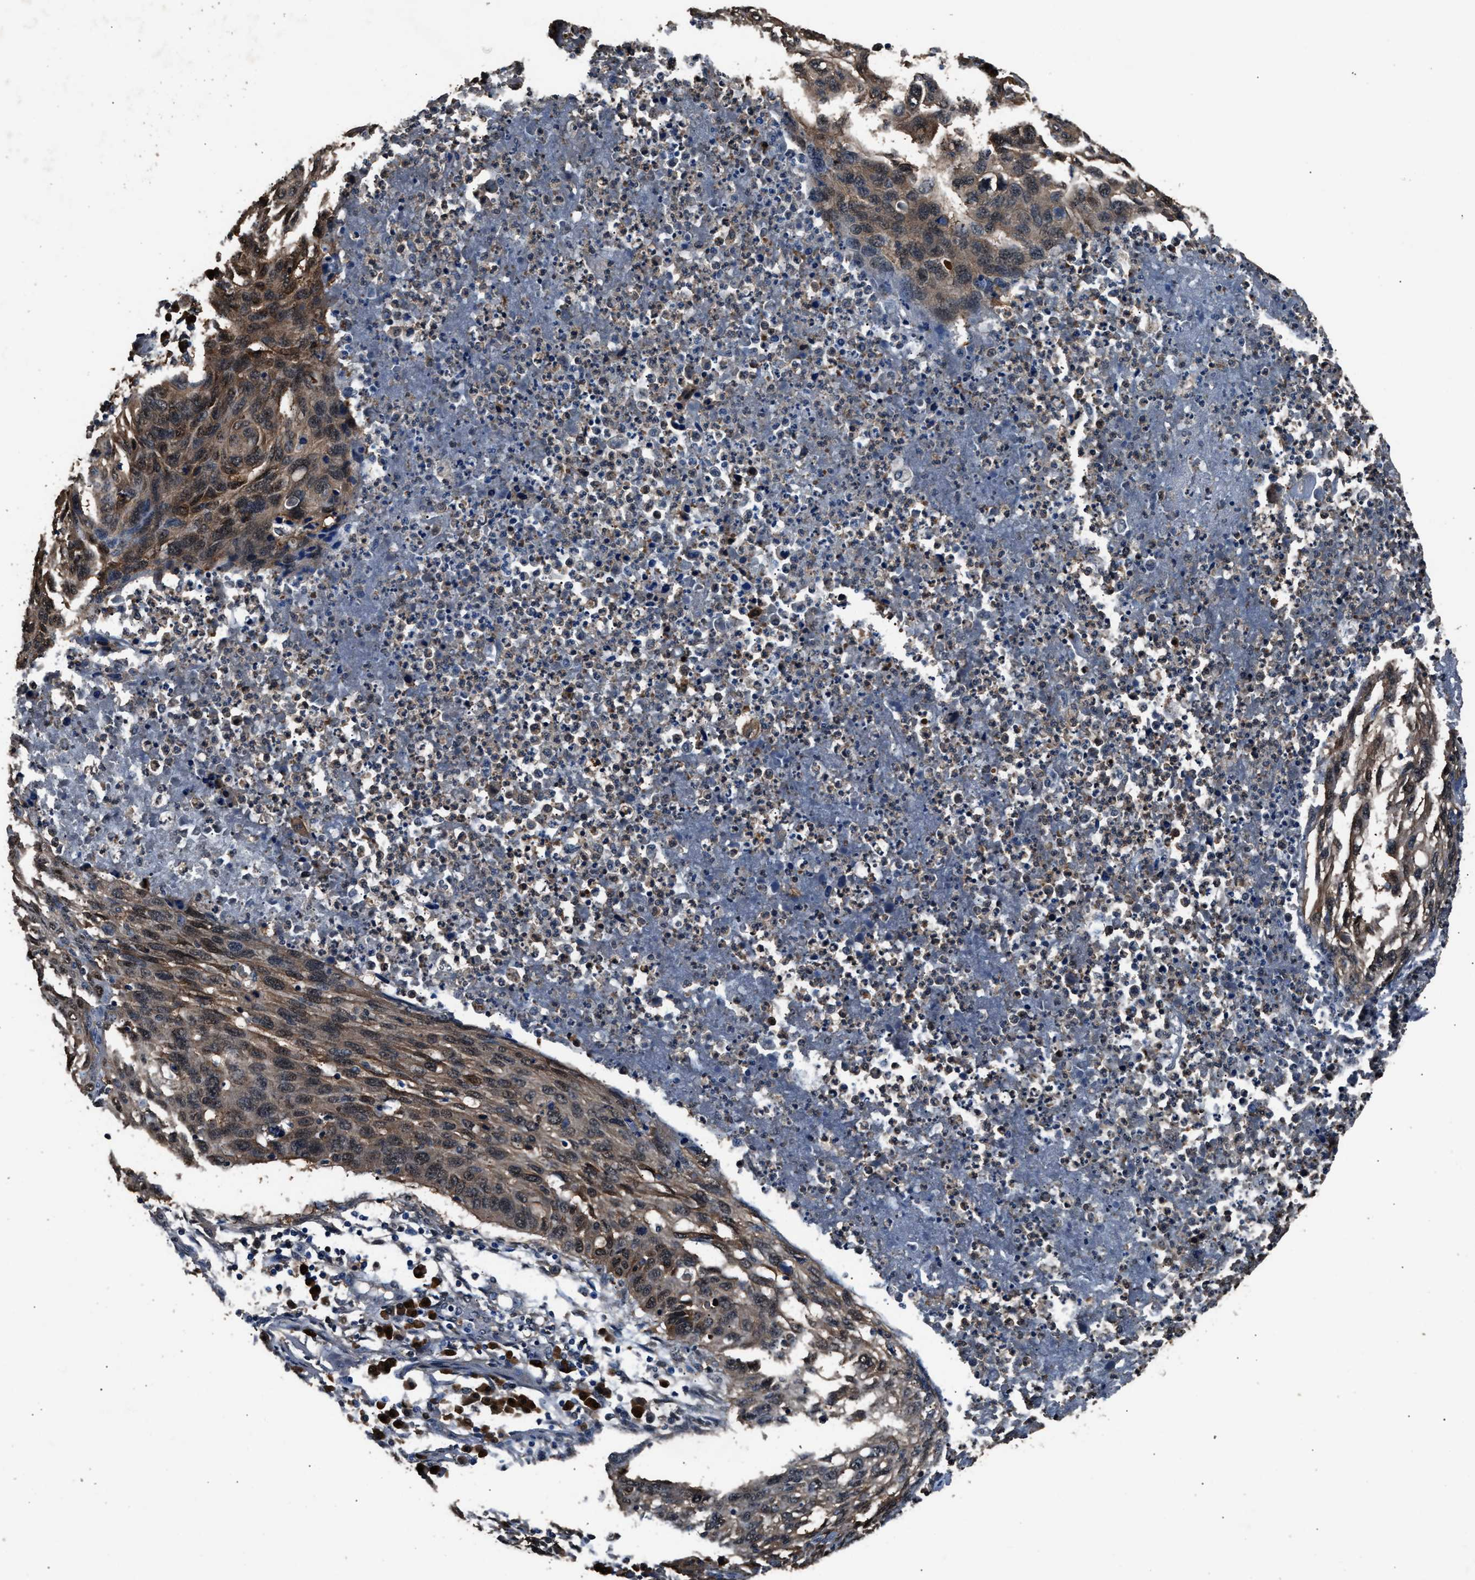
{"staining": {"intensity": "weak", "quantity": ">75%", "location": "cytoplasmic/membranous"}, "tissue": "lung cancer", "cell_type": "Tumor cells", "image_type": "cancer", "snomed": [{"axis": "morphology", "description": "Squamous cell carcinoma, NOS"}, {"axis": "topography", "description": "Lung"}], "caption": "Immunohistochemical staining of human lung cancer exhibits low levels of weak cytoplasmic/membranous positivity in approximately >75% of tumor cells.", "gene": "GSTP1", "patient": {"sex": "female", "age": 63}}